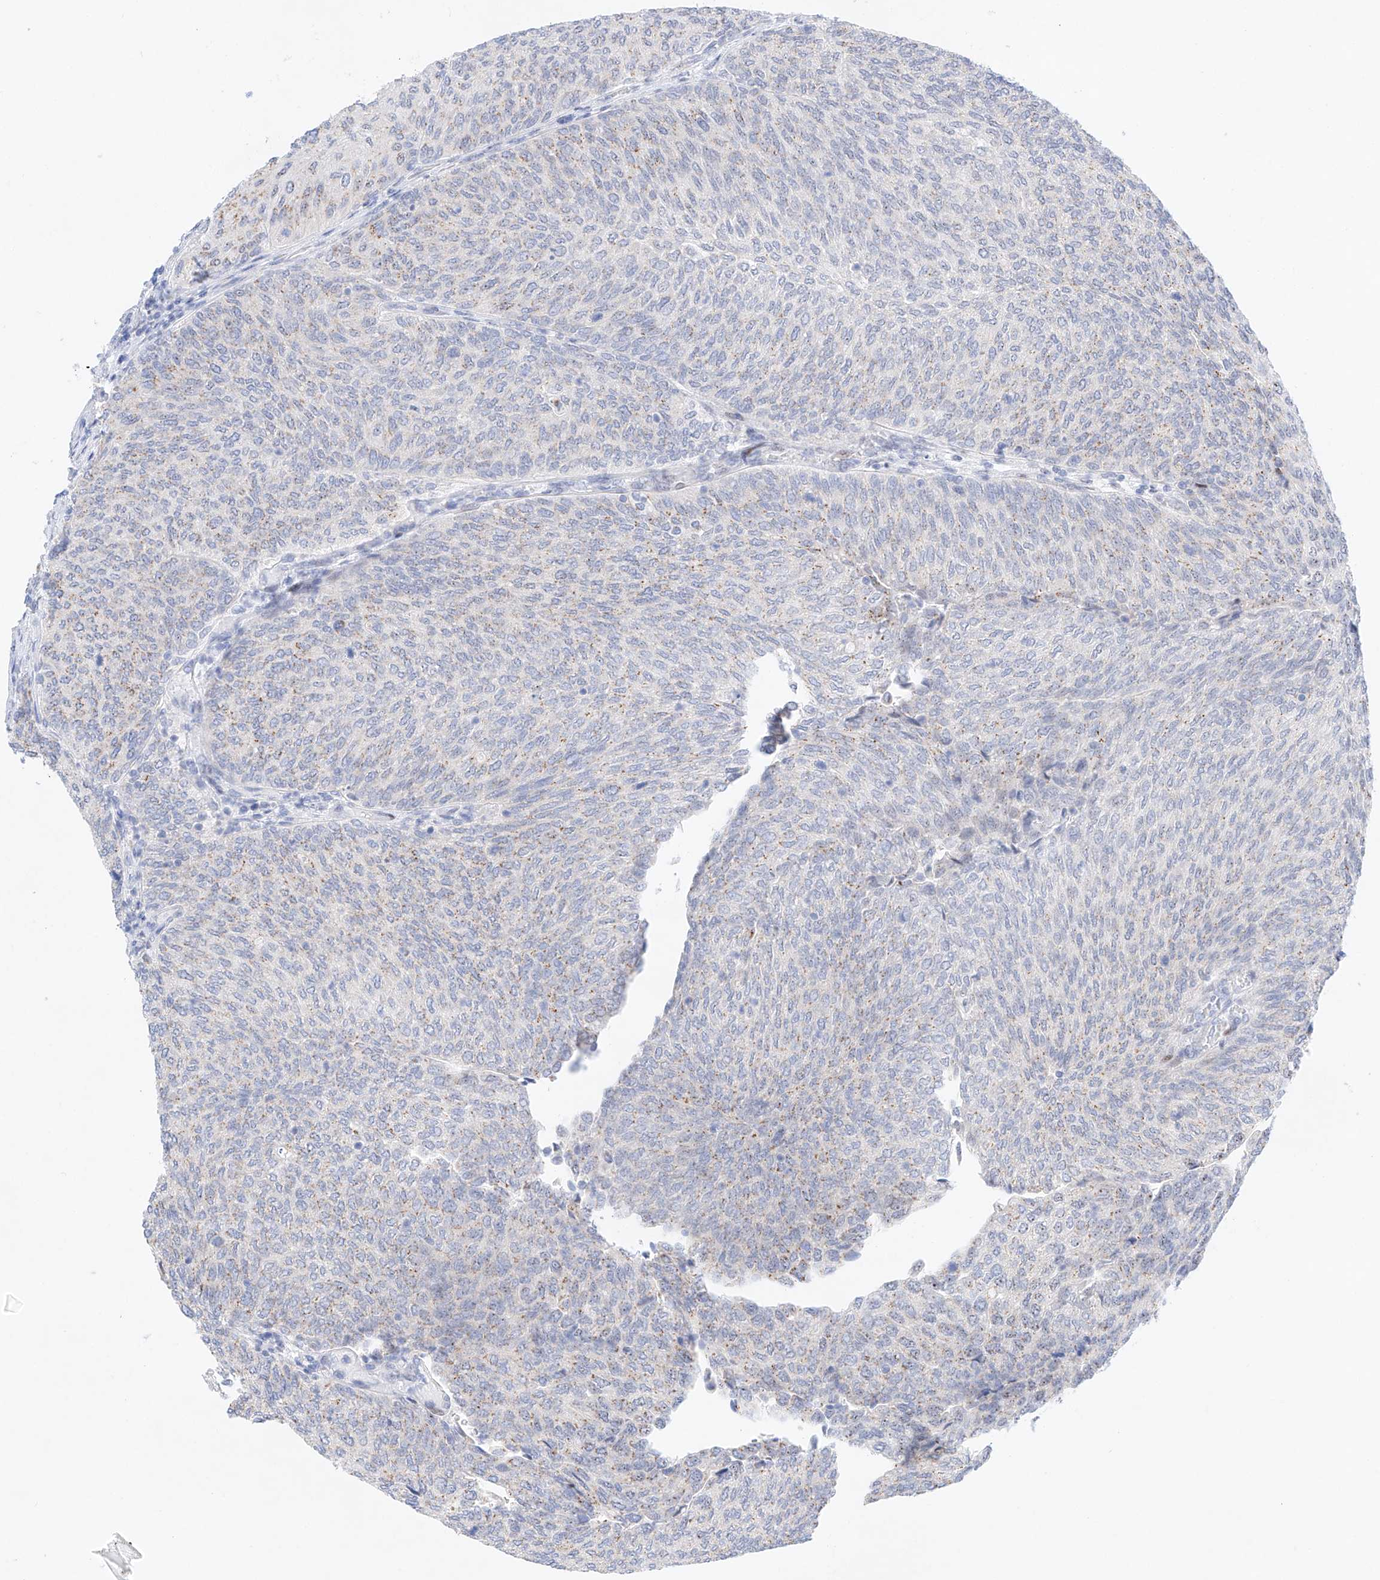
{"staining": {"intensity": "weak", "quantity": "<25%", "location": "cytoplasmic/membranous"}, "tissue": "urothelial cancer", "cell_type": "Tumor cells", "image_type": "cancer", "snomed": [{"axis": "morphology", "description": "Urothelial carcinoma, Low grade"}, {"axis": "topography", "description": "Urinary bladder"}], "caption": "Low-grade urothelial carcinoma stained for a protein using IHC demonstrates no positivity tumor cells.", "gene": "NT5C3B", "patient": {"sex": "female", "age": 79}}